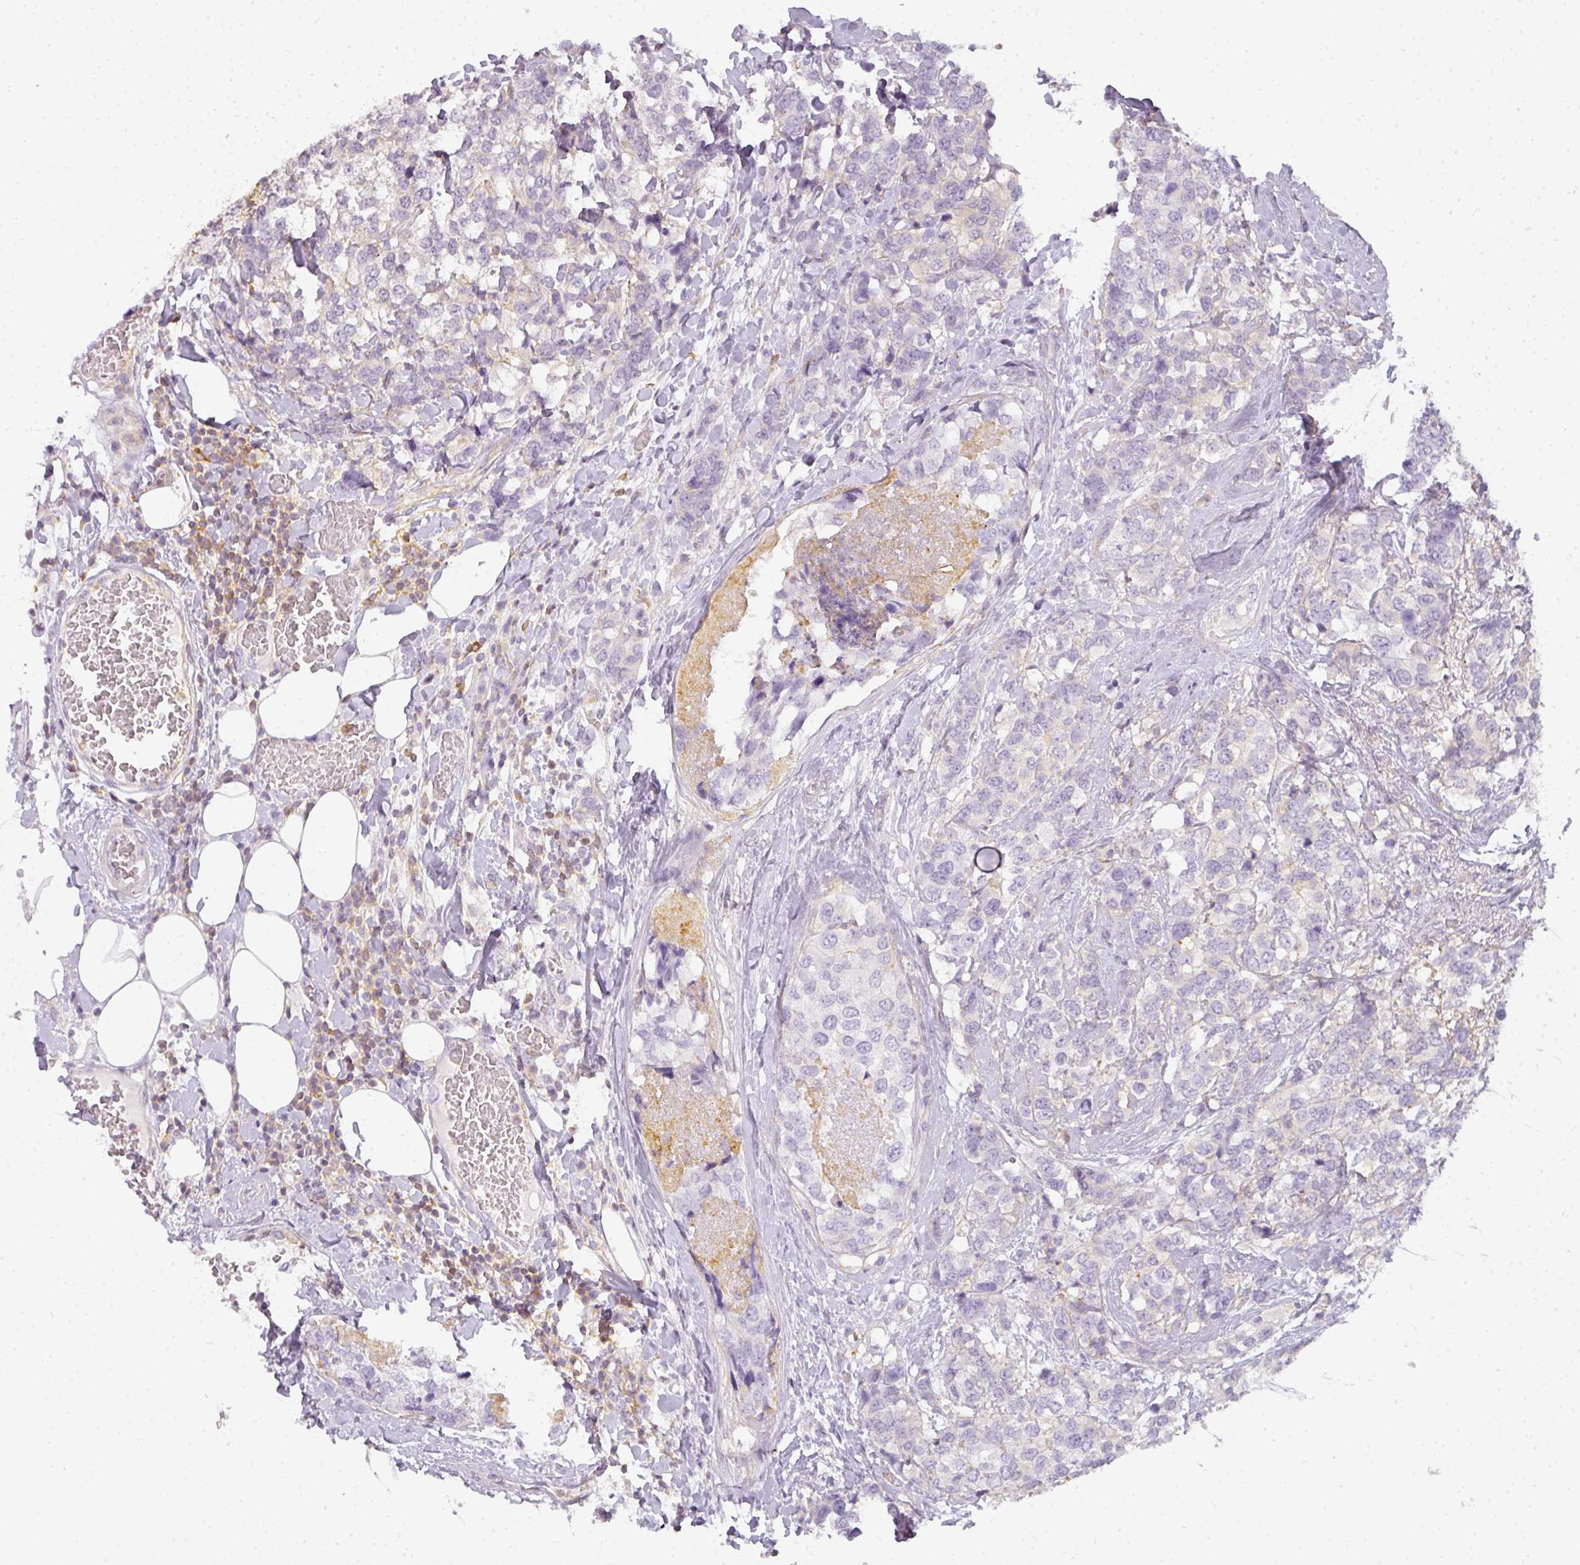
{"staining": {"intensity": "negative", "quantity": "none", "location": "none"}, "tissue": "breast cancer", "cell_type": "Tumor cells", "image_type": "cancer", "snomed": [{"axis": "morphology", "description": "Lobular carcinoma"}, {"axis": "topography", "description": "Breast"}], "caption": "Protein analysis of breast cancer demonstrates no significant staining in tumor cells.", "gene": "TMEM42", "patient": {"sex": "female", "age": 59}}